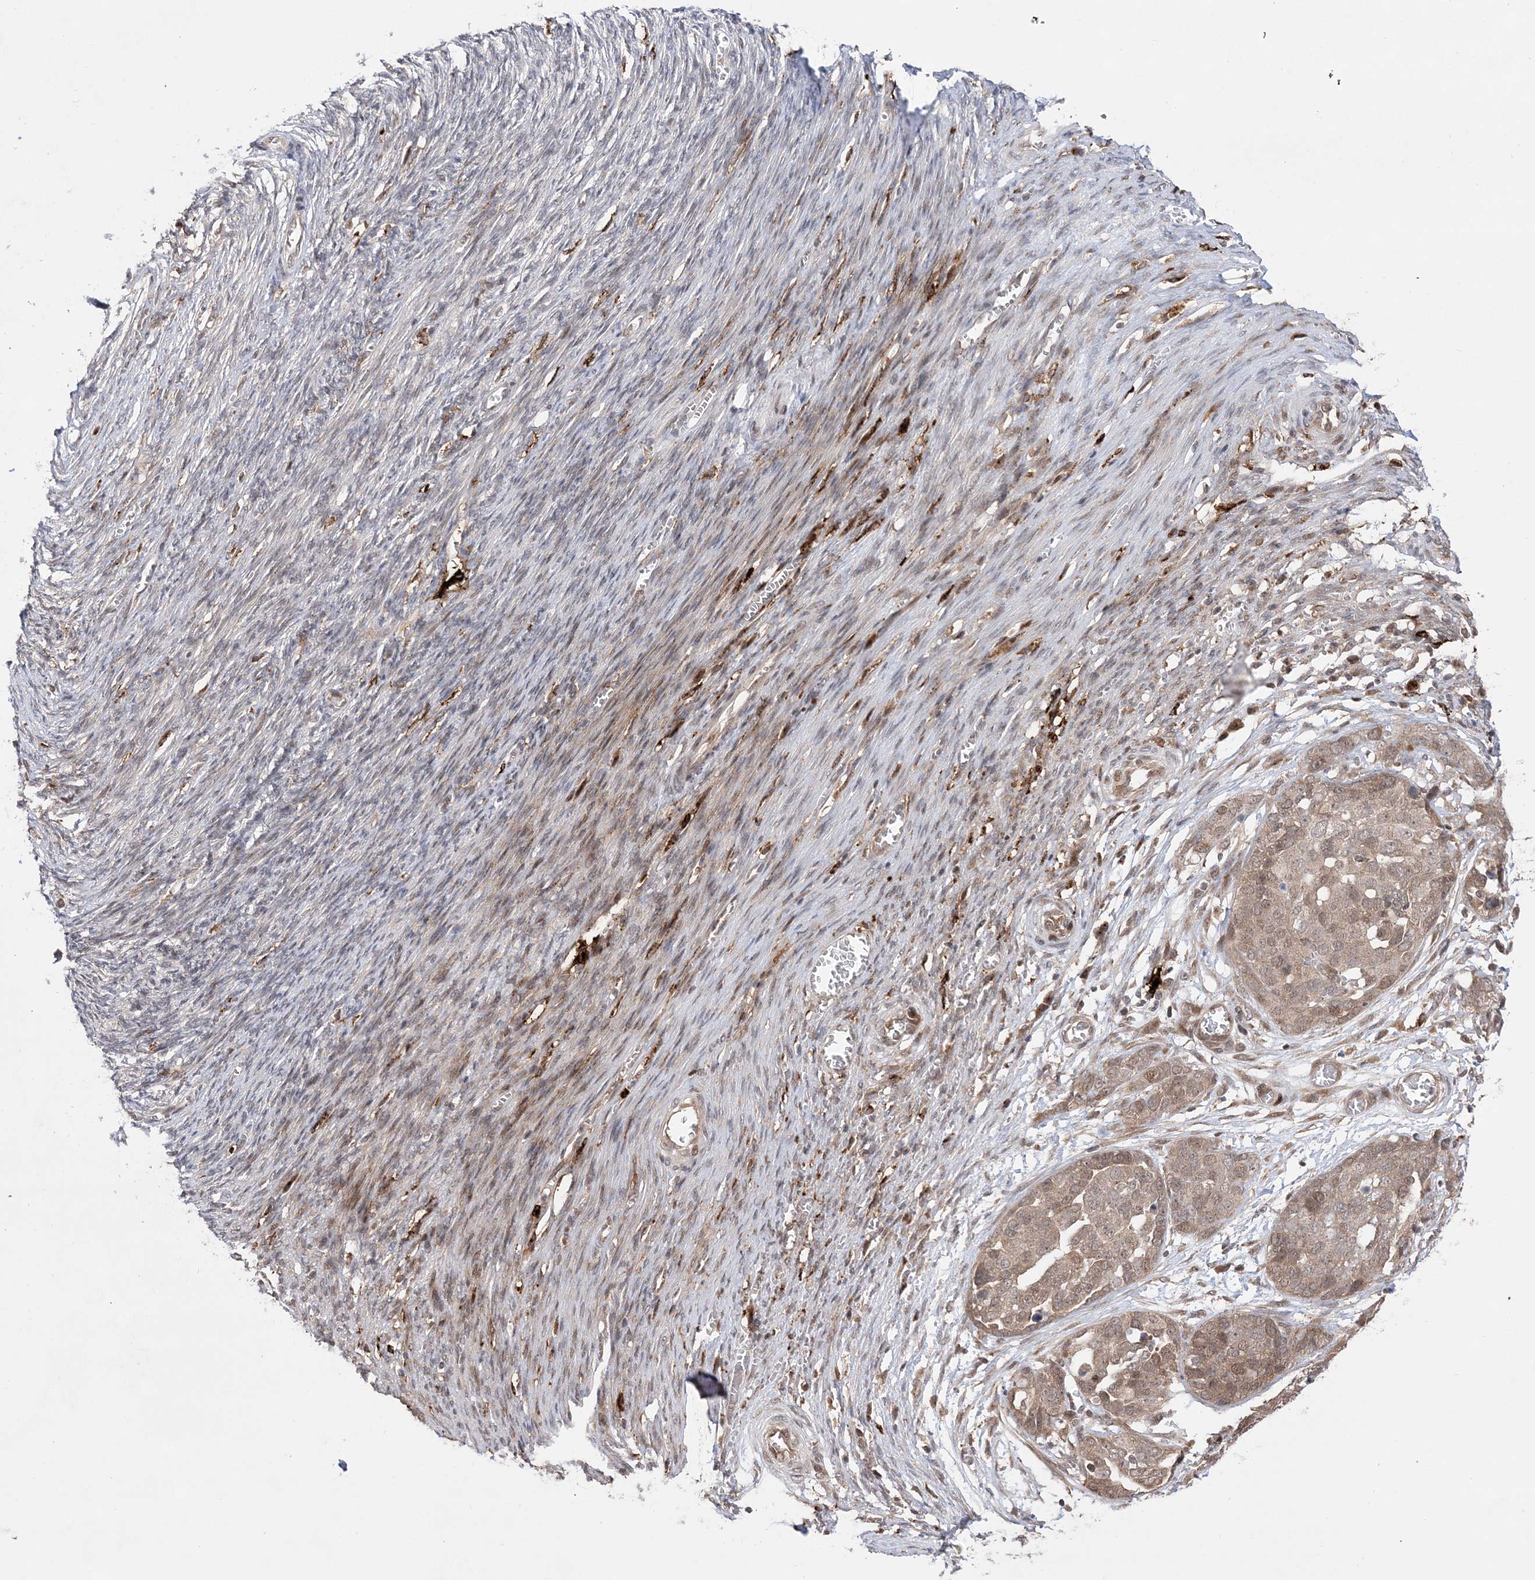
{"staining": {"intensity": "weak", "quantity": ">75%", "location": "nuclear"}, "tissue": "ovarian cancer", "cell_type": "Tumor cells", "image_type": "cancer", "snomed": [{"axis": "morphology", "description": "Cystadenocarcinoma, serous, NOS"}, {"axis": "topography", "description": "Ovary"}], "caption": "An immunohistochemistry image of neoplastic tissue is shown. Protein staining in brown labels weak nuclear positivity in ovarian serous cystadenocarcinoma within tumor cells. The staining was performed using DAB, with brown indicating positive protein expression. Nuclei are stained blue with hematoxylin.", "gene": "ANAPC15", "patient": {"sex": "female", "age": 44}}